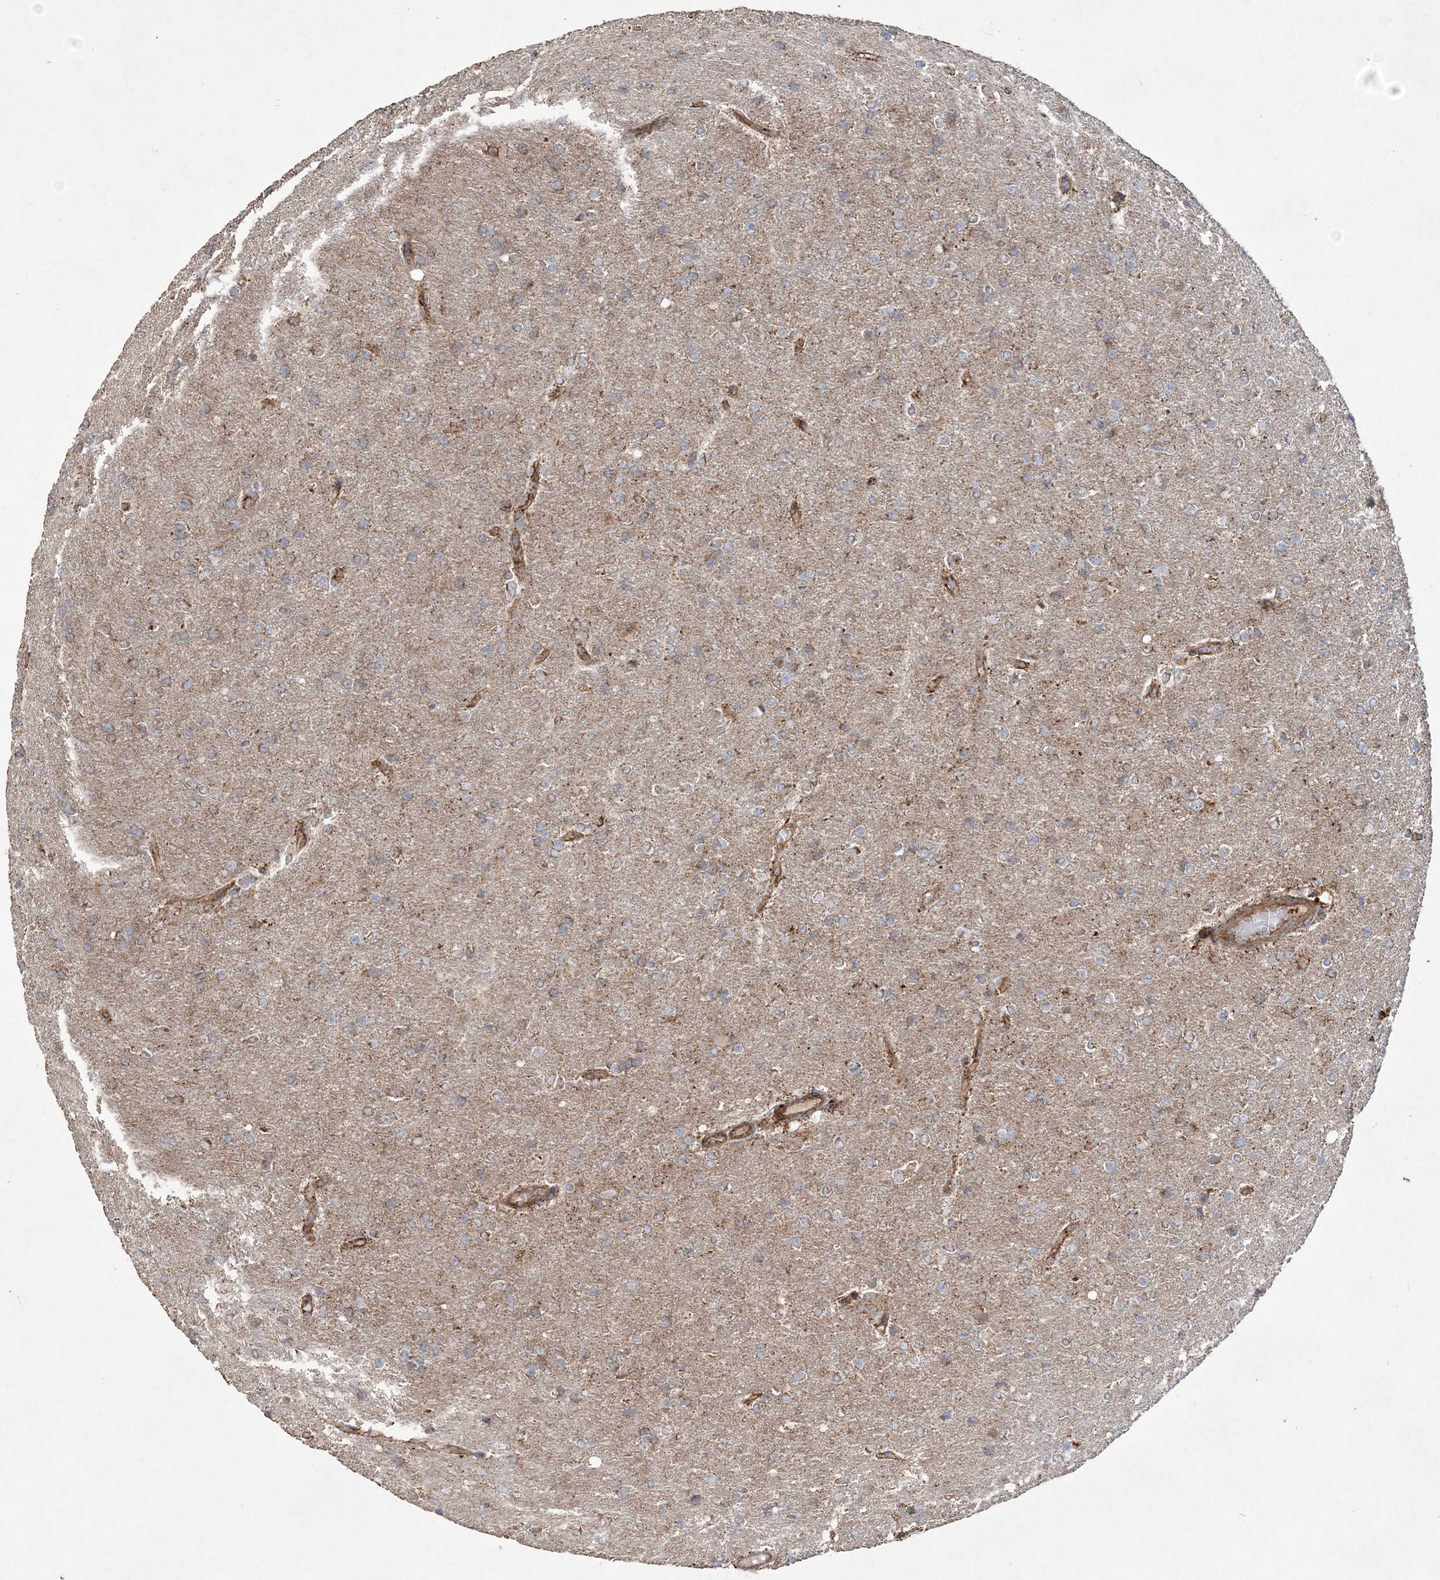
{"staining": {"intensity": "negative", "quantity": "none", "location": "none"}, "tissue": "glioma", "cell_type": "Tumor cells", "image_type": "cancer", "snomed": [{"axis": "morphology", "description": "Glioma, malignant, High grade"}, {"axis": "topography", "description": "Cerebral cortex"}], "caption": "The histopathology image reveals no staining of tumor cells in malignant glioma (high-grade).", "gene": "TTC7A", "patient": {"sex": "female", "age": 36}}